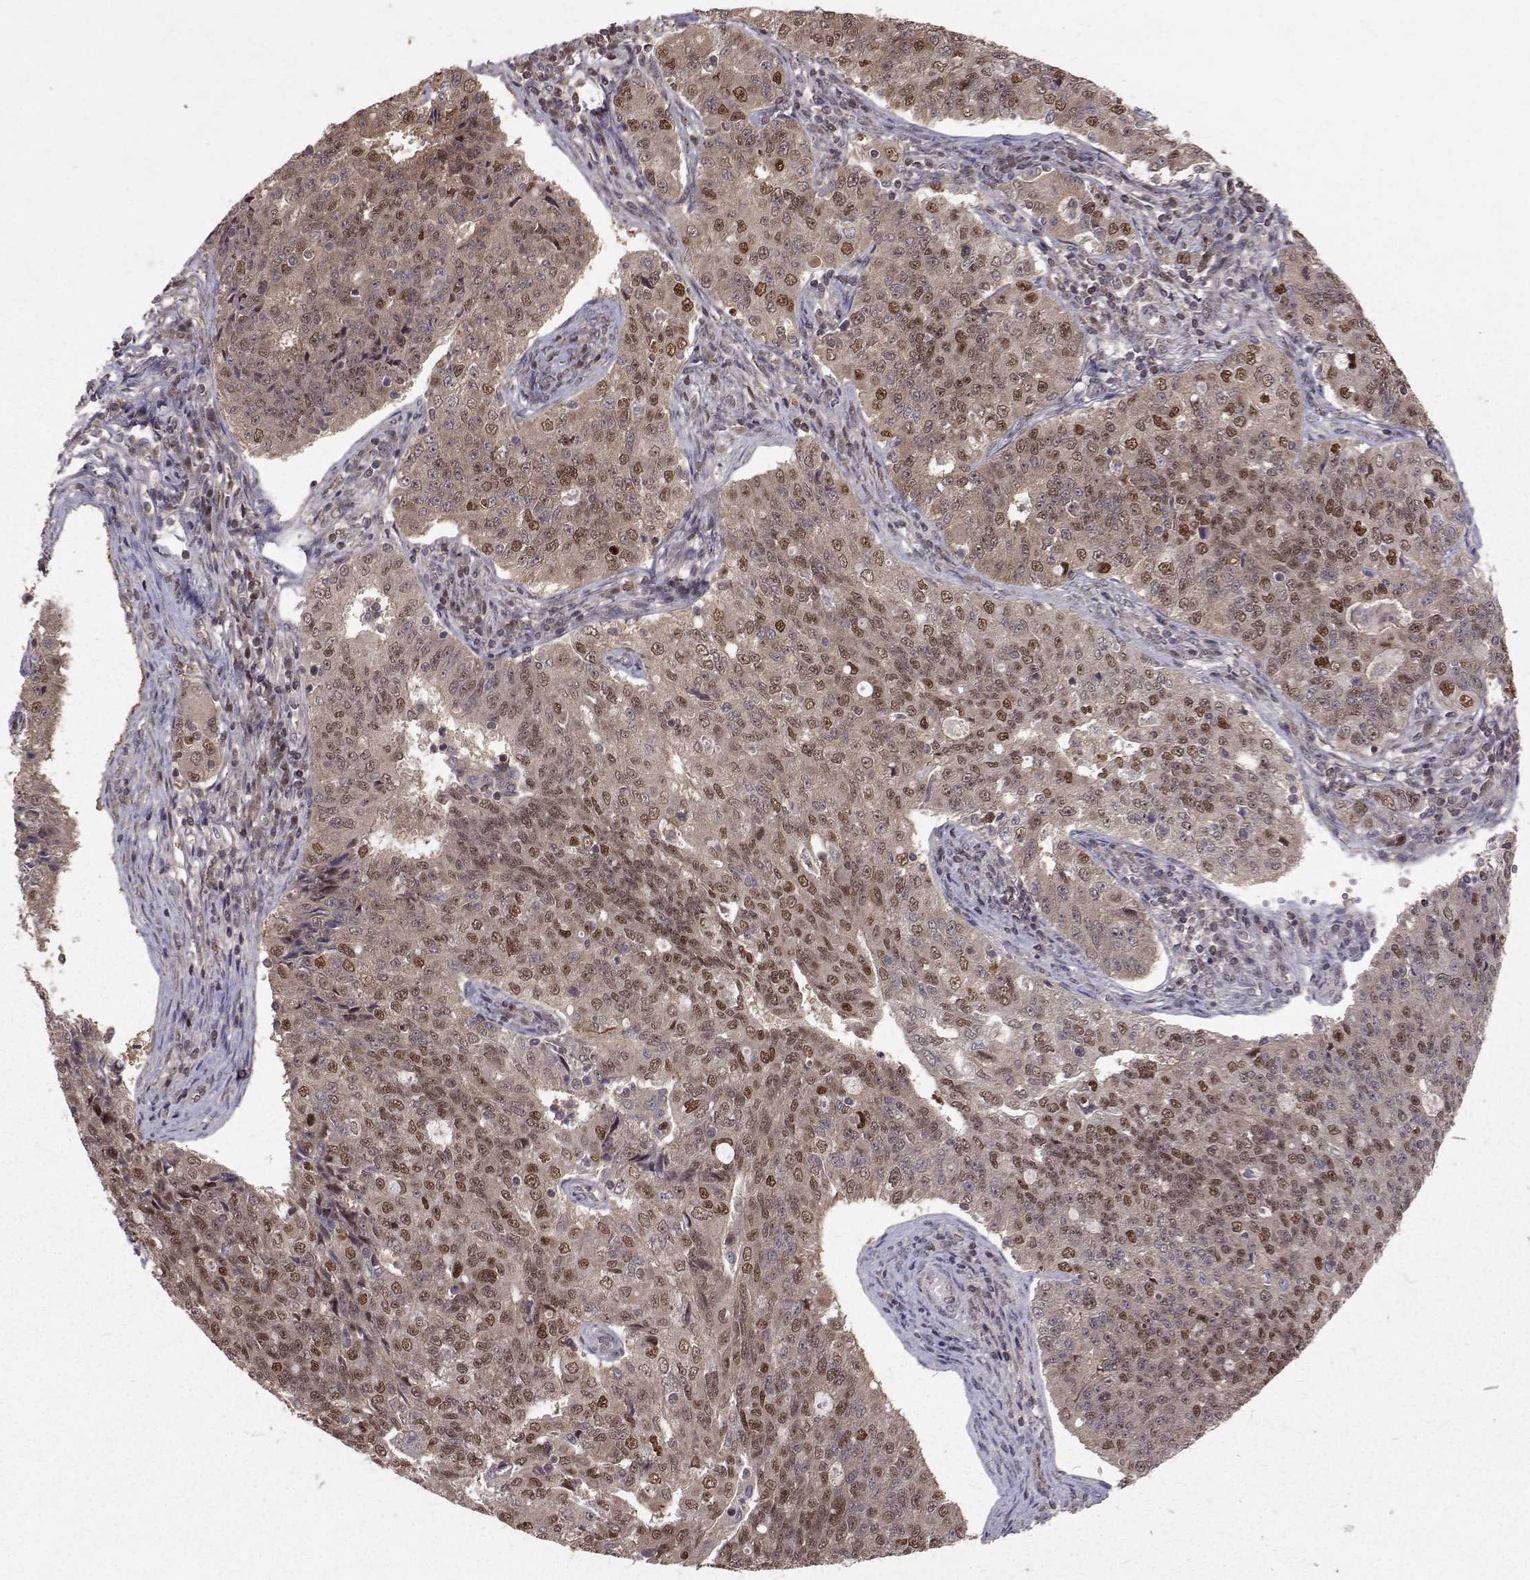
{"staining": {"intensity": "moderate", "quantity": ">75%", "location": "cytoplasmic/membranous,nuclear"}, "tissue": "endometrial cancer", "cell_type": "Tumor cells", "image_type": "cancer", "snomed": [{"axis": "morphology", "description": "Adenocarcinoma, NOS"}, {"axis": "topography", "description": "Endometrium"}], "caption": "IHC histopathology image of neoplastic tissue: human adenocarcinoma (endometrial) stained using immunohistochemistry (IHC) demonstrates medium levels of moderate protein expression localized specifically in the cytoplasmic/membranous and nuclear of tumor cells, appearing as a cytoplasmic/membranous and nuclear brown color.", "gene": "NIF3L1", "patient": {"sex": "female", "age": 43}}